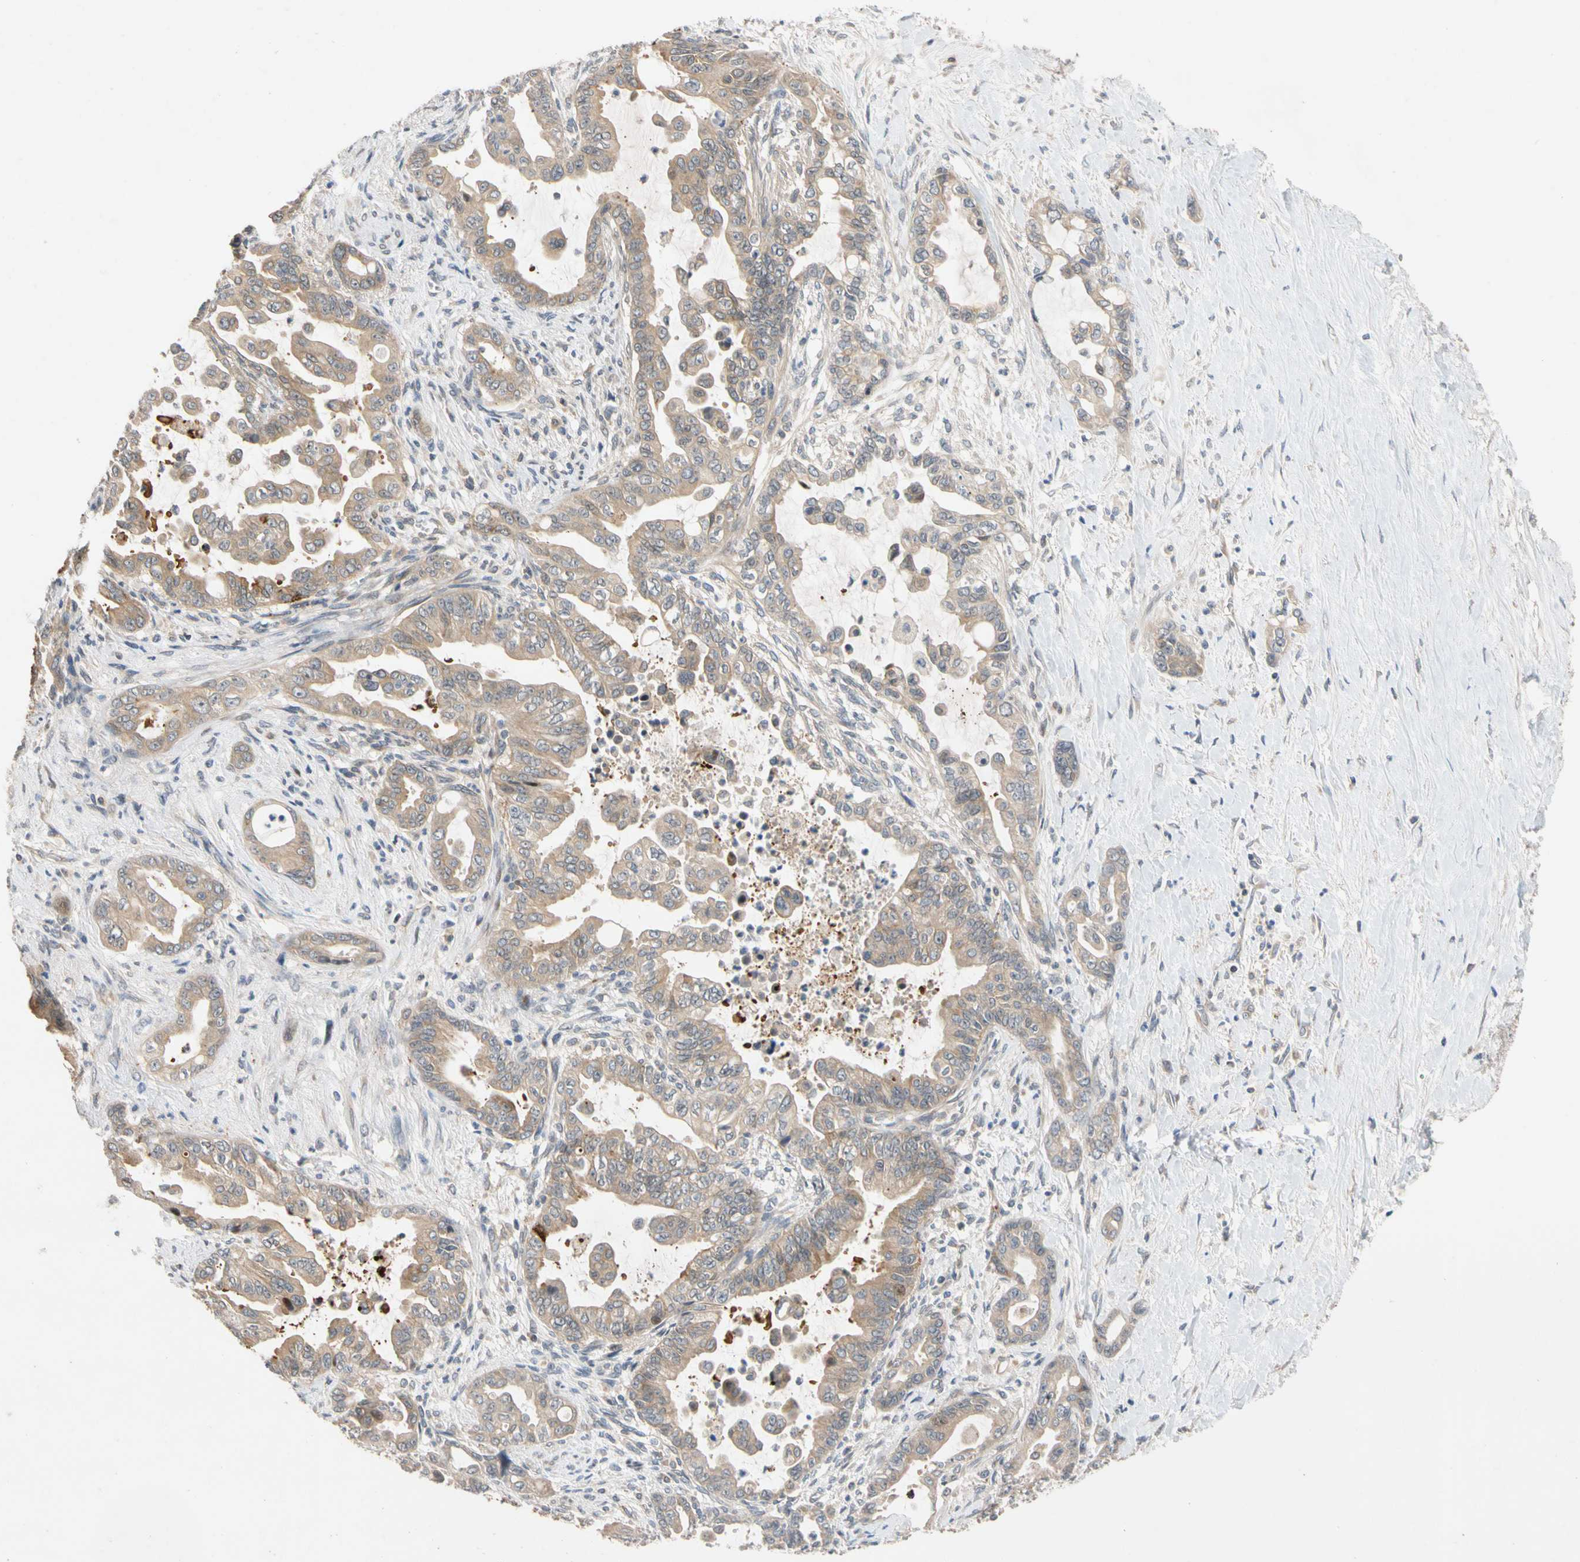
{"staining": {"intensity": "weak", "quantity": ">75%", "location": "cytoplasmic/membranous"}, "tissue": "pancreatic cancer", "cell_type": "Tumor cells", "image_type": "cancer", "snomed": [{"axis": "morphology", "description": "Adenocarcinoma, NOS"}, {"axis": "topography", "description": "Pancreas"}], "caption": "Pancreatic adenocarcinoma stained for a protein (brown) exhibits weak cytoplasmic/membranous positive expression in approximately >75% of tumor cells.", "gene": "CNST", "patient": {"sex": "male", "age": 70}}